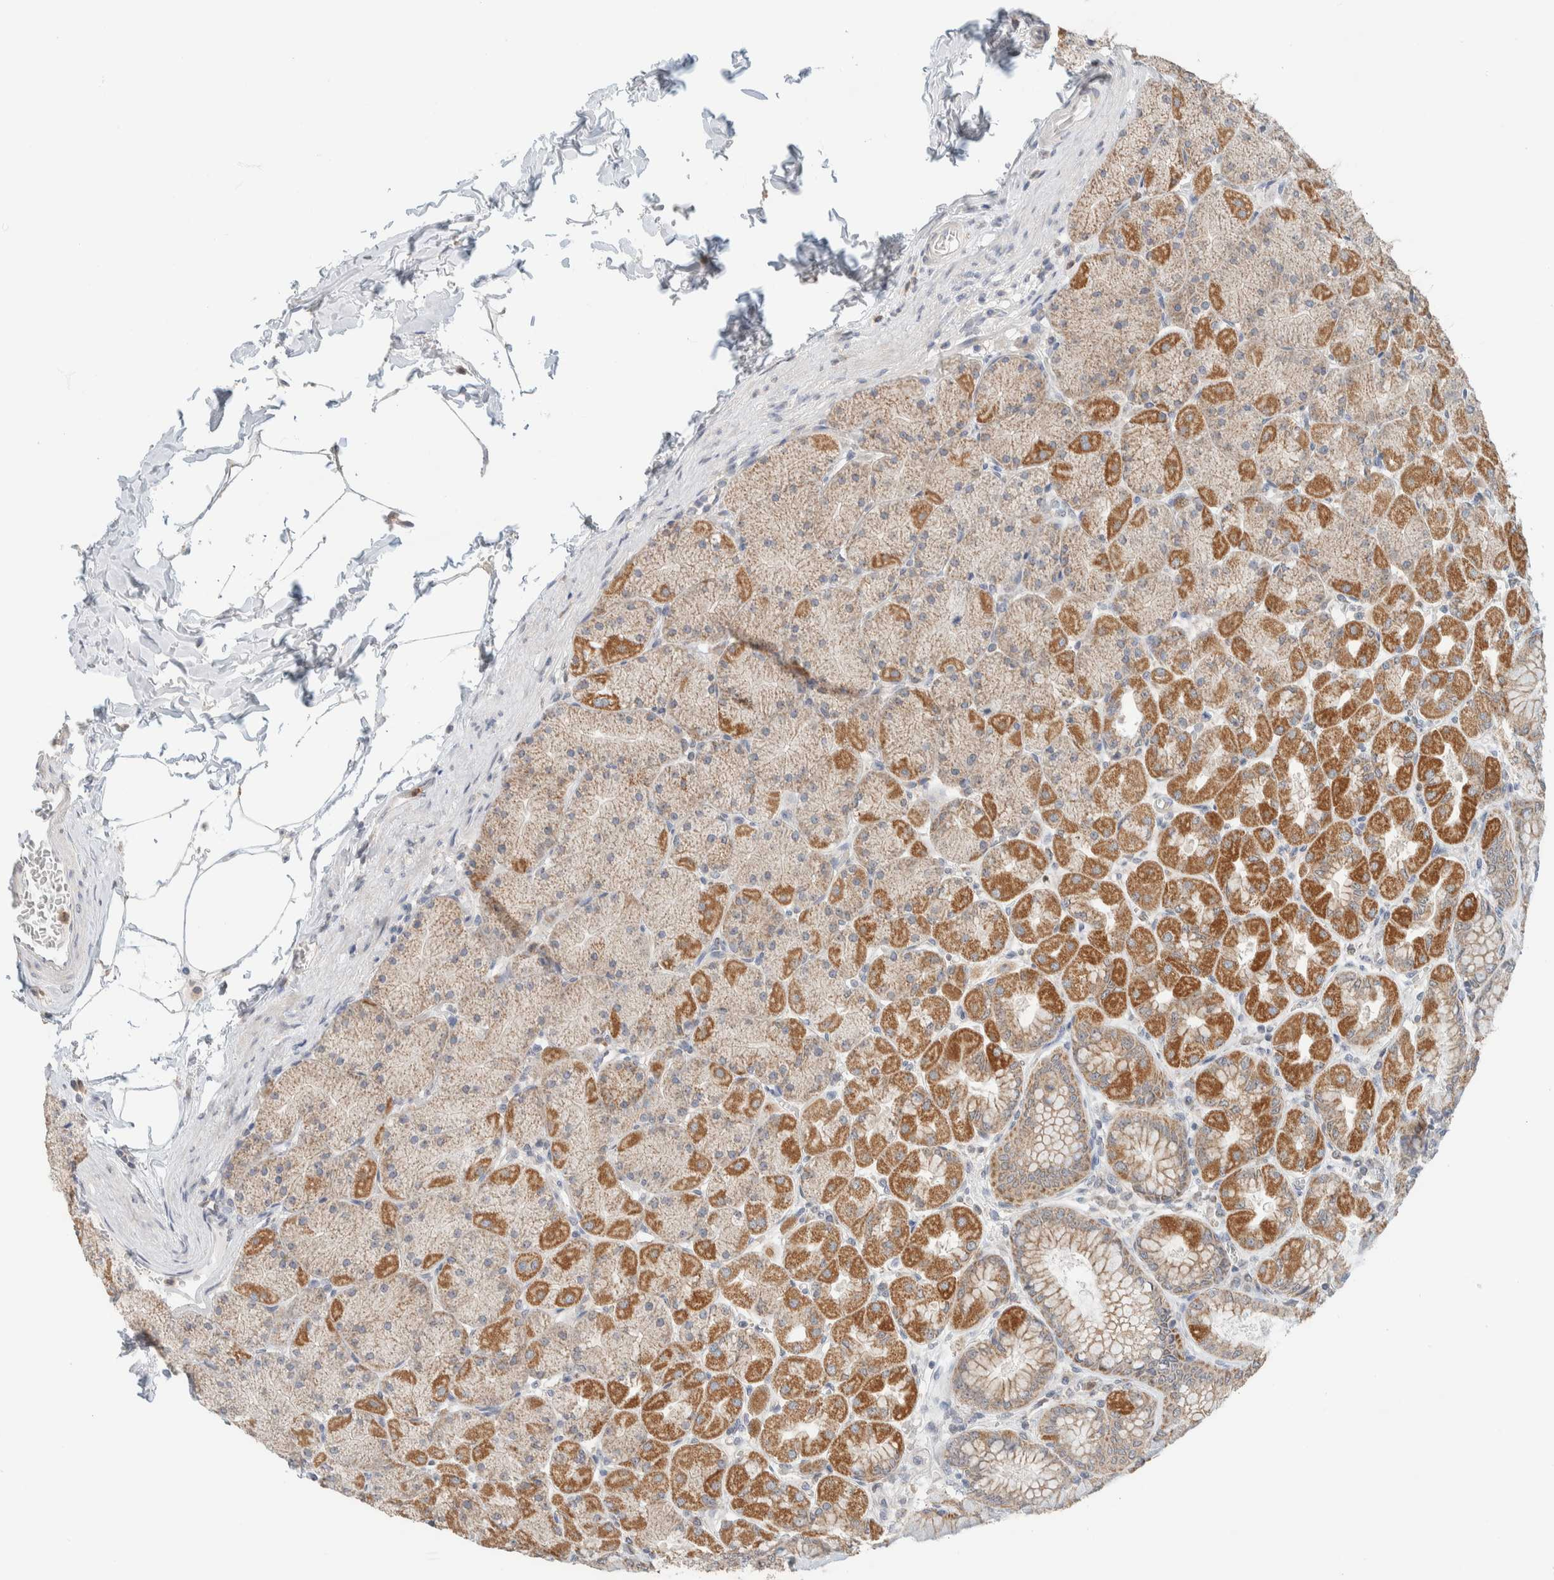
{"staining": {"intensity": "moderate", "quantity": ">75%", "location": "cytoplasmic/membranous"}, "tissue": "stomach", "cell_type": "Glandular cells", "image_type": "normal", "snomed": [{"axis": "morphology", "description": "Normal tissue, NOS"}, {"axis": "topography", "description": "Stomach, upper"}], "caption": "IHC (DAB) staining of unremarkable stomach exhibits moderate cytoplasmic/membranous protein expression in about >75% of glandular cells.", "gene": "HDHD3", "patient": {"sex": "female", "age": 56}}